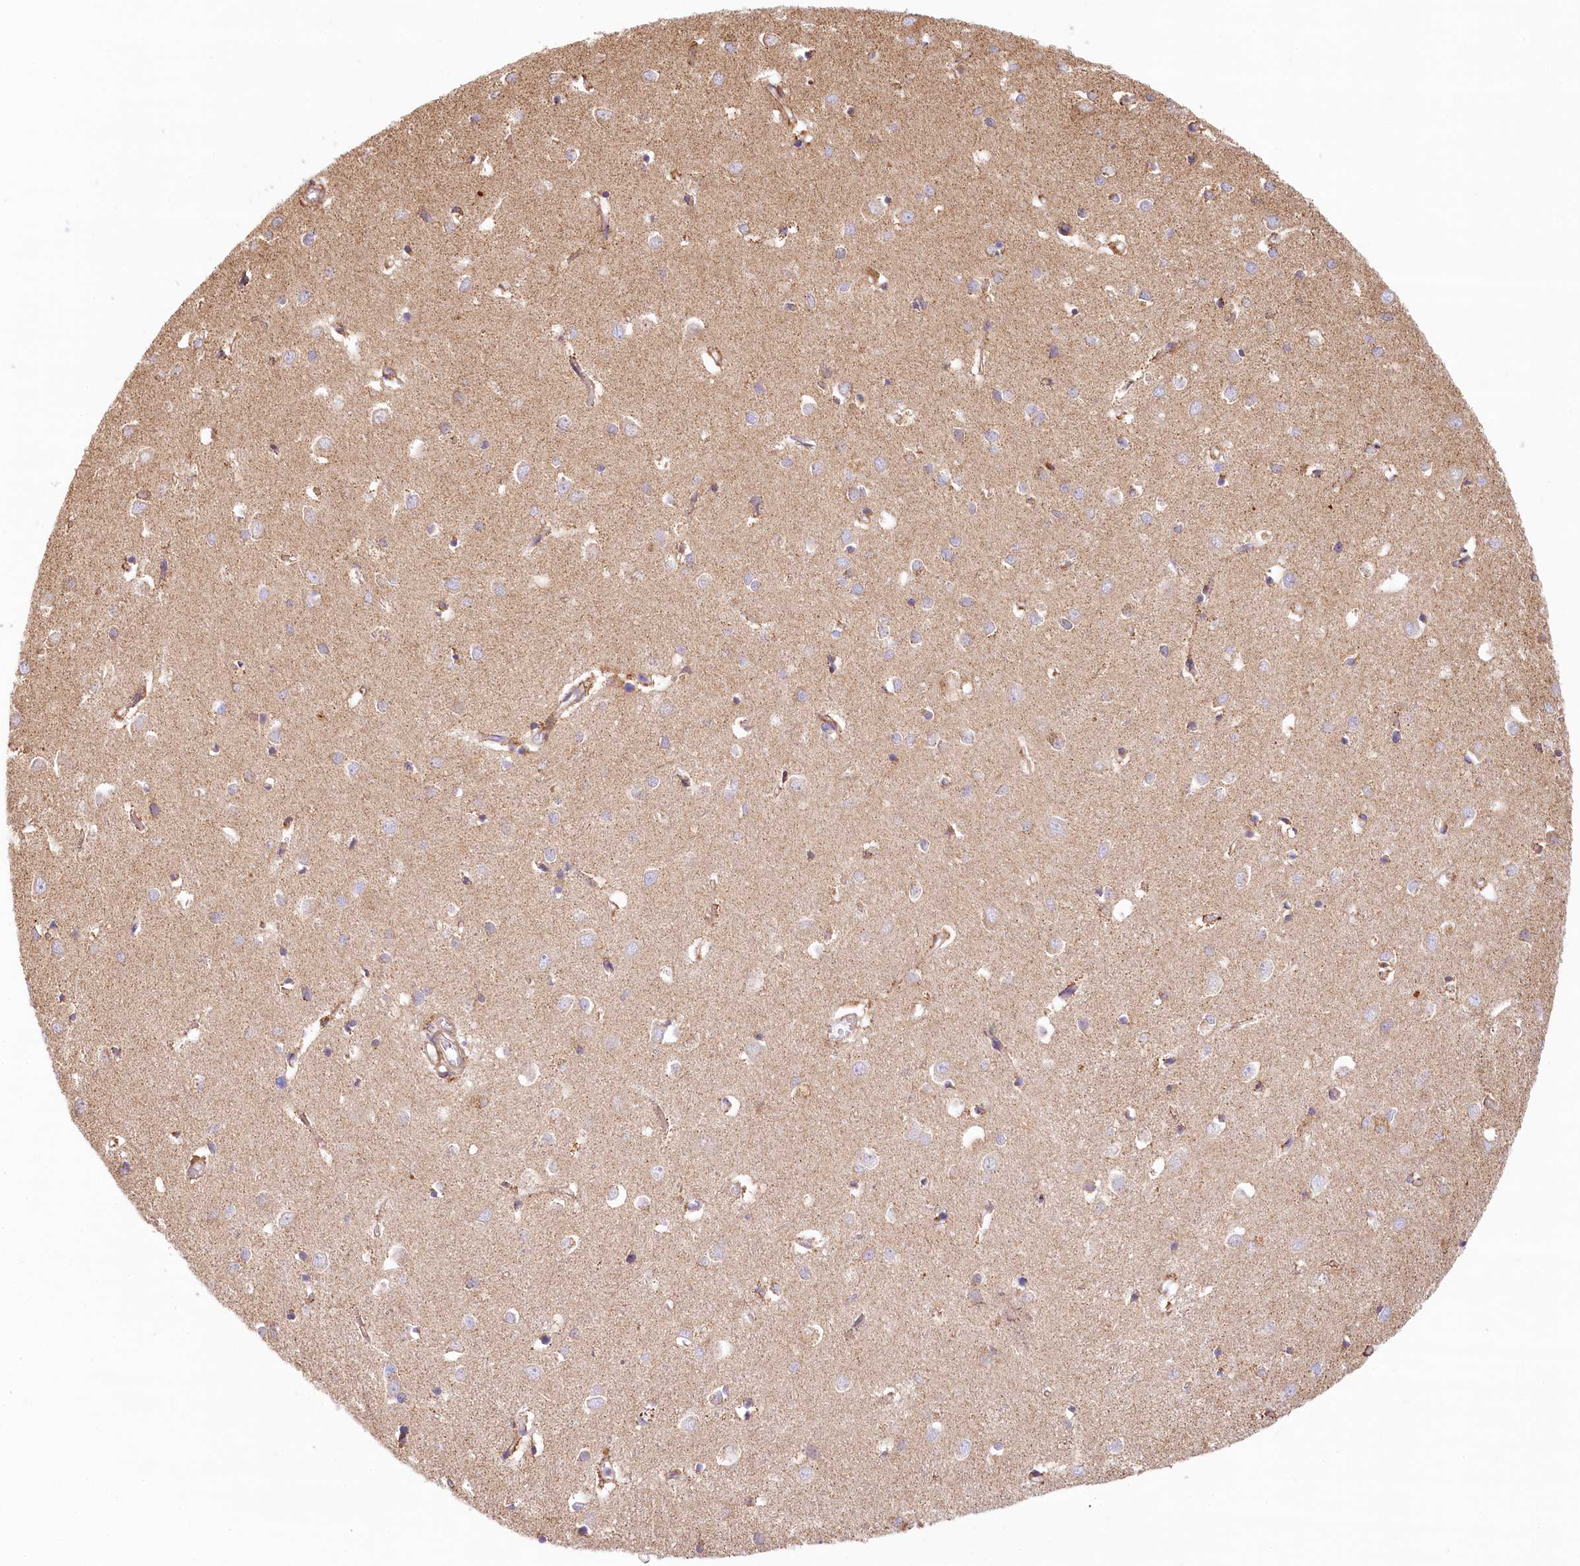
{"staining": {"intensity": "weak", "quantity": ">75%", "location": "cytoplasmic/membranous"}, "tissue": "cerebral cortex", "cell_type": "Endothelial cells", "image_type": "normal", "snomed": [{"axis": "morphology", "description": "Normal tissue, NOS"}, {"axis": "topography", "description": "Cerebral cortex"}], "caption": "This micrograph demonstrates immunohistochemistry (IHC) staining of normal human cerebral cortex, with low weak cytoplasmic/membranous expression in about >75% of endothelial cells.", "gene": "UMPS", "patient": {"sex": "female", "age": 64}}